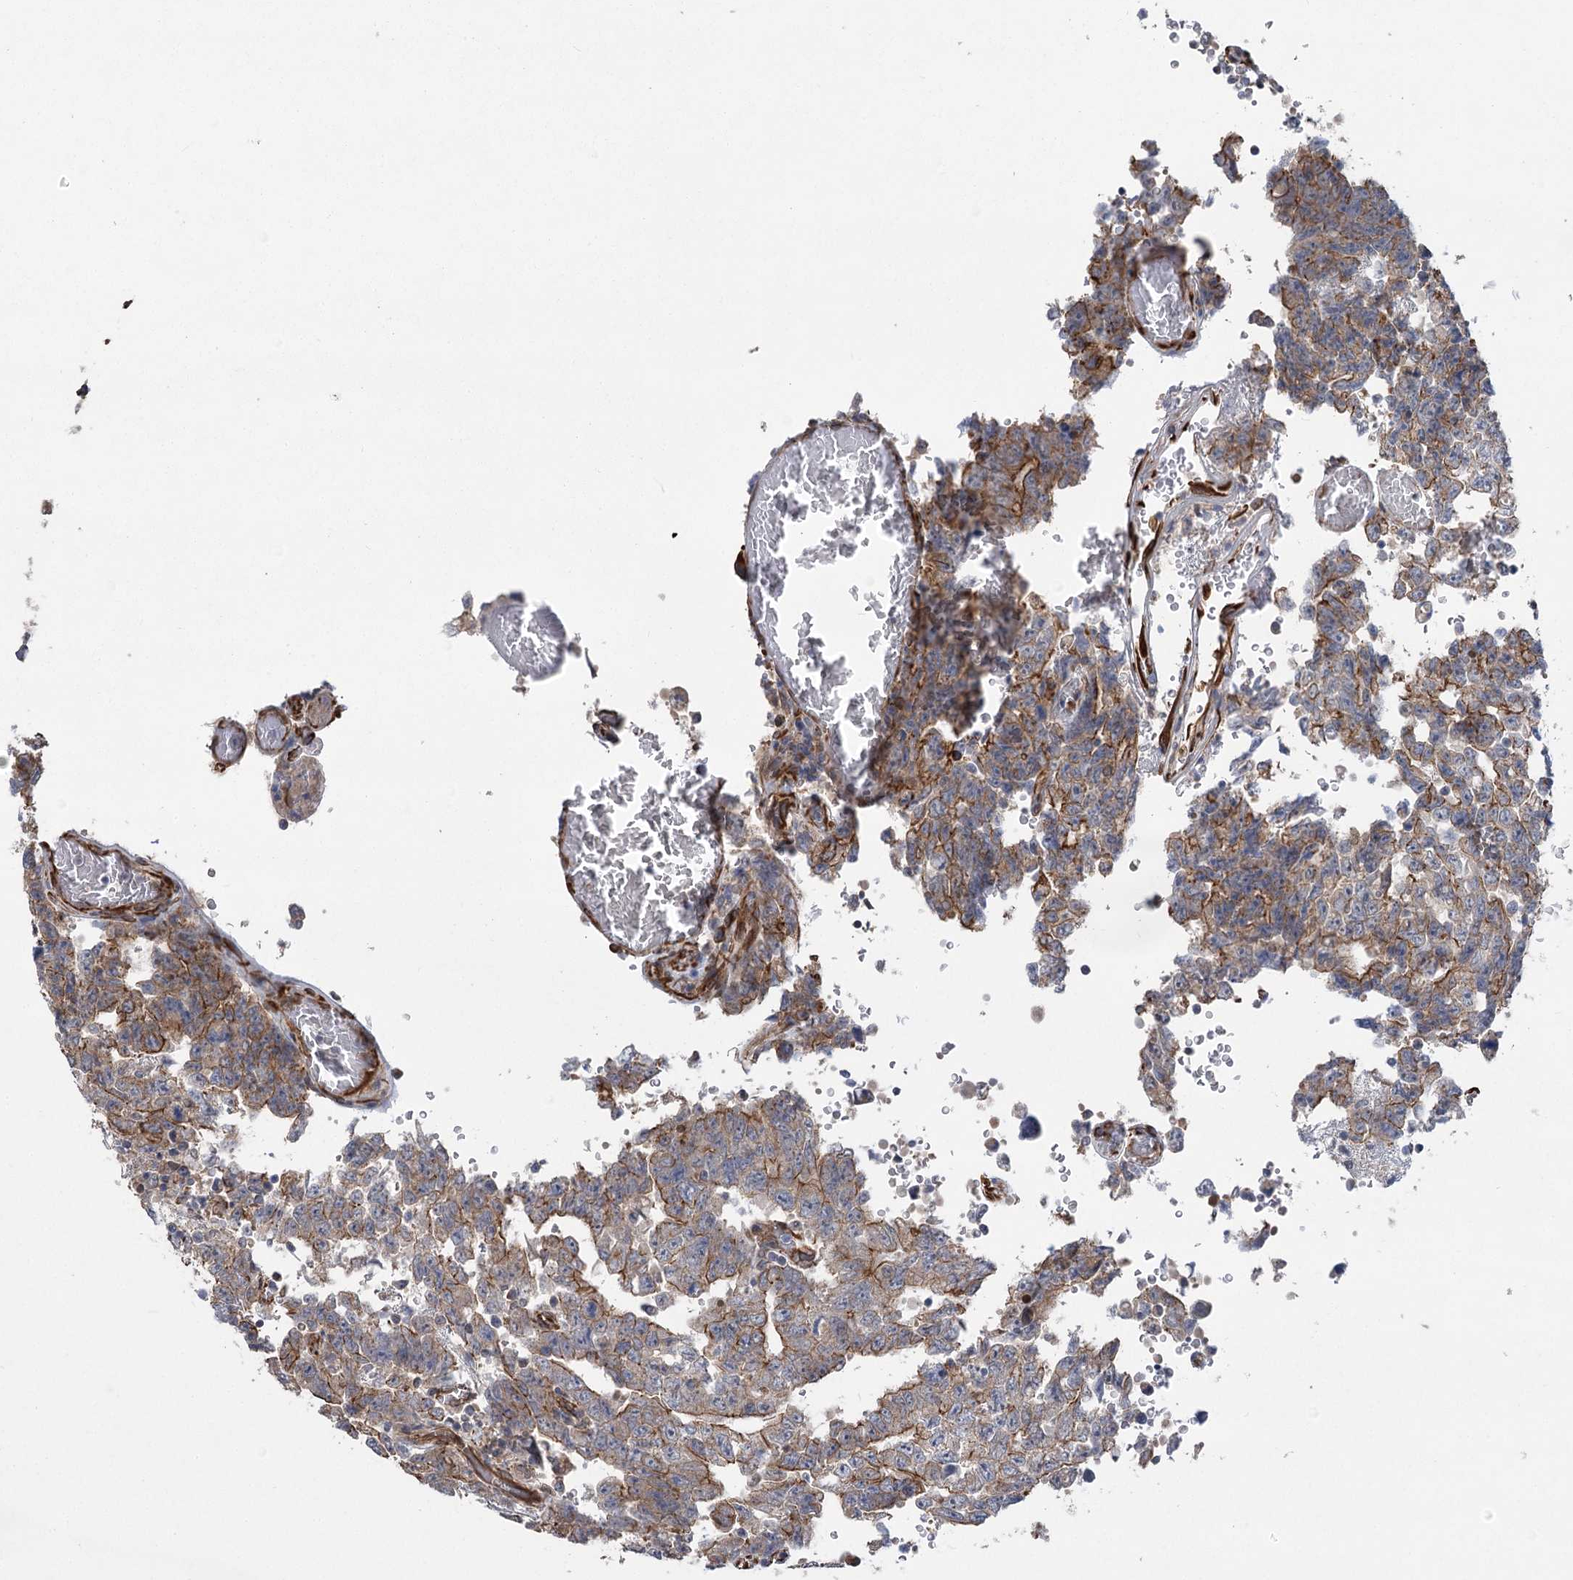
{"staining": {"intensity": "moderate", "quantity": "<25%", "location": "cytoplasmic/membranous"}, "tissue": "testis cancer", "cell_type": "Tumor cells", "image_type": "cancer", "snomed": [{"axis": "morphology", "description": "Carcinoma, Embryonal, NOS"}, {"axis": "topography", "description": "Testis"}], "caption": "Testis cancer stained for a protein (brown) demonstrates moderate cytoplasmic/membranous positive staining in about <25% of tumor cells.", "gene": "RWDD4", "patient": {"sex": "male", "age": 26}}